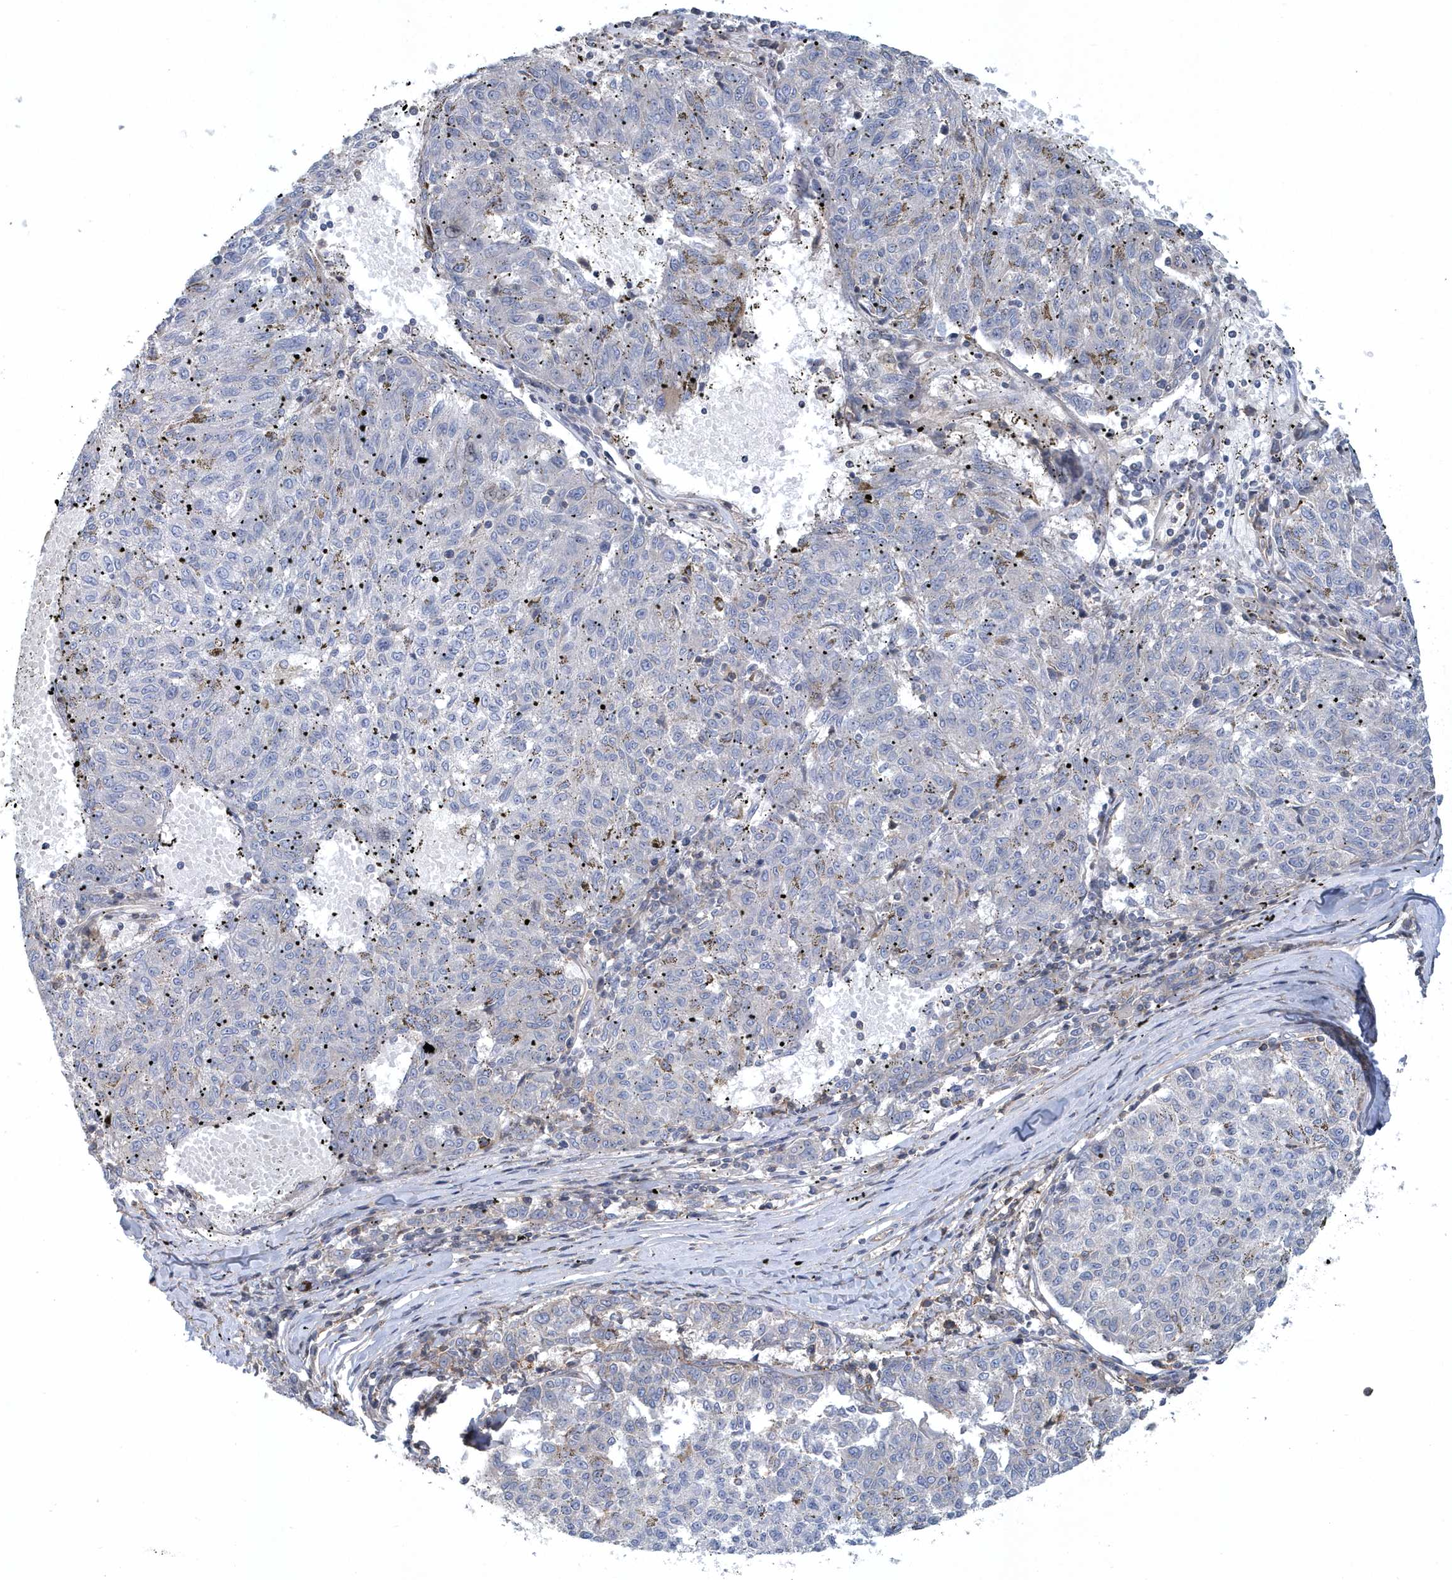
{"staining": {"intensity": "negative", "quantity": "none", "location": "none"}, "tissue": "melanoma", "cell_type": "Tumor cells", "image_type": "cancer", "snomed": [{"axis": "morphology", "description": "Malignant melanoma, NOS"}, {"axis": "topography", "description": "Skin"}], "caption": "This is a image of immunohistochemistry (IHC) staining of malignant melanoma, which shows no positivity in tumor cells.", "gene": "ARAP2", "patient": {"sex": "female", "age": 72}}